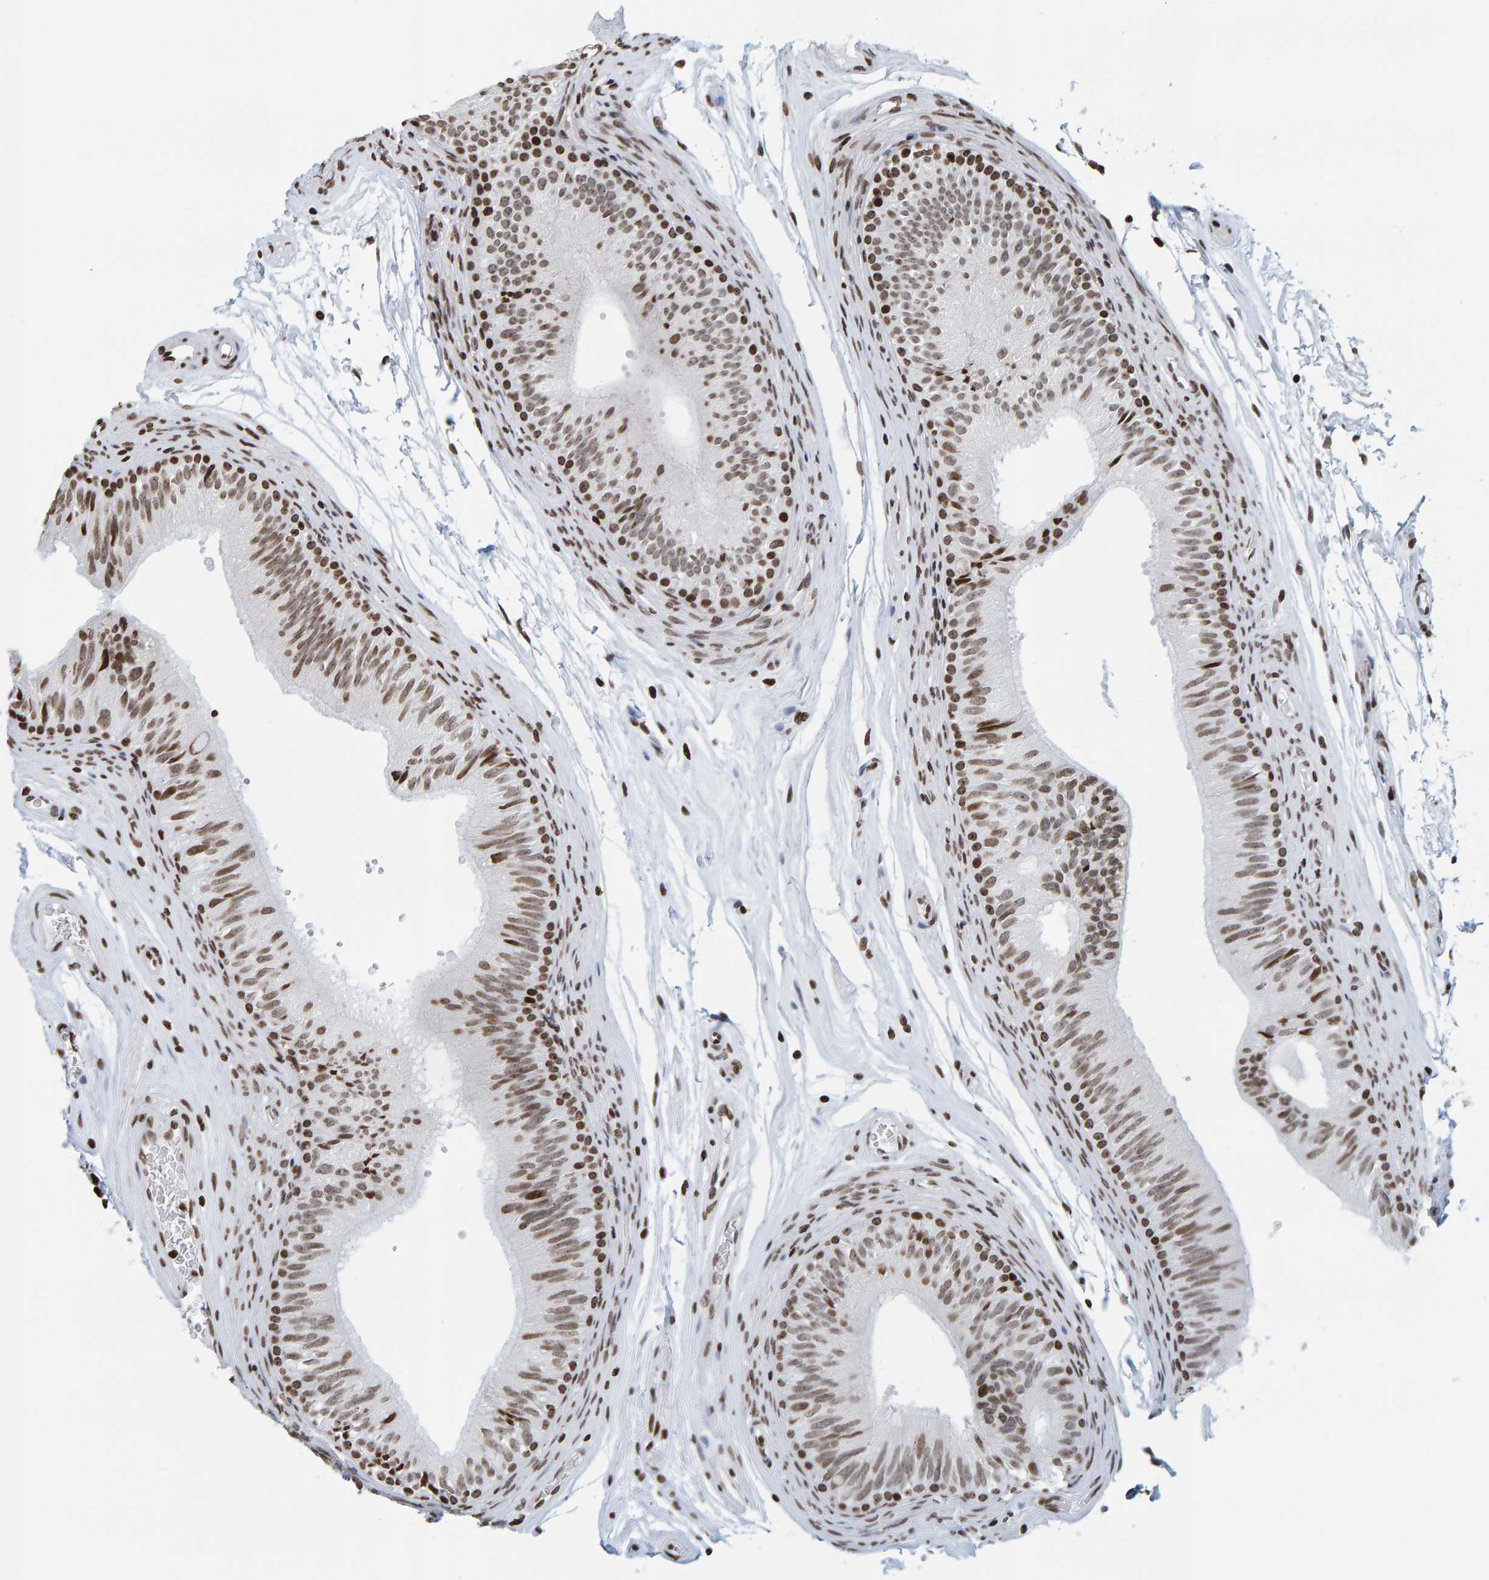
{"staining": {"intensity": "strong", "quantity": "25%-75%", "location": "nuclear"}, "tissue": "epididymis", "cell_type": "Glandular cells", "image_type": "normal", "snomed": [{"axis": "morphology", "description": "Normal tissue, NOS"}, {"axis": "topography", "description": "Epididymis"}], "caption": "A histopathology image of epididymis stained for a protein exhibits strong nuclear brown staining in glandular cells.", "gene": "BRF2", "patient": {"sex": "male", "age": 36}}